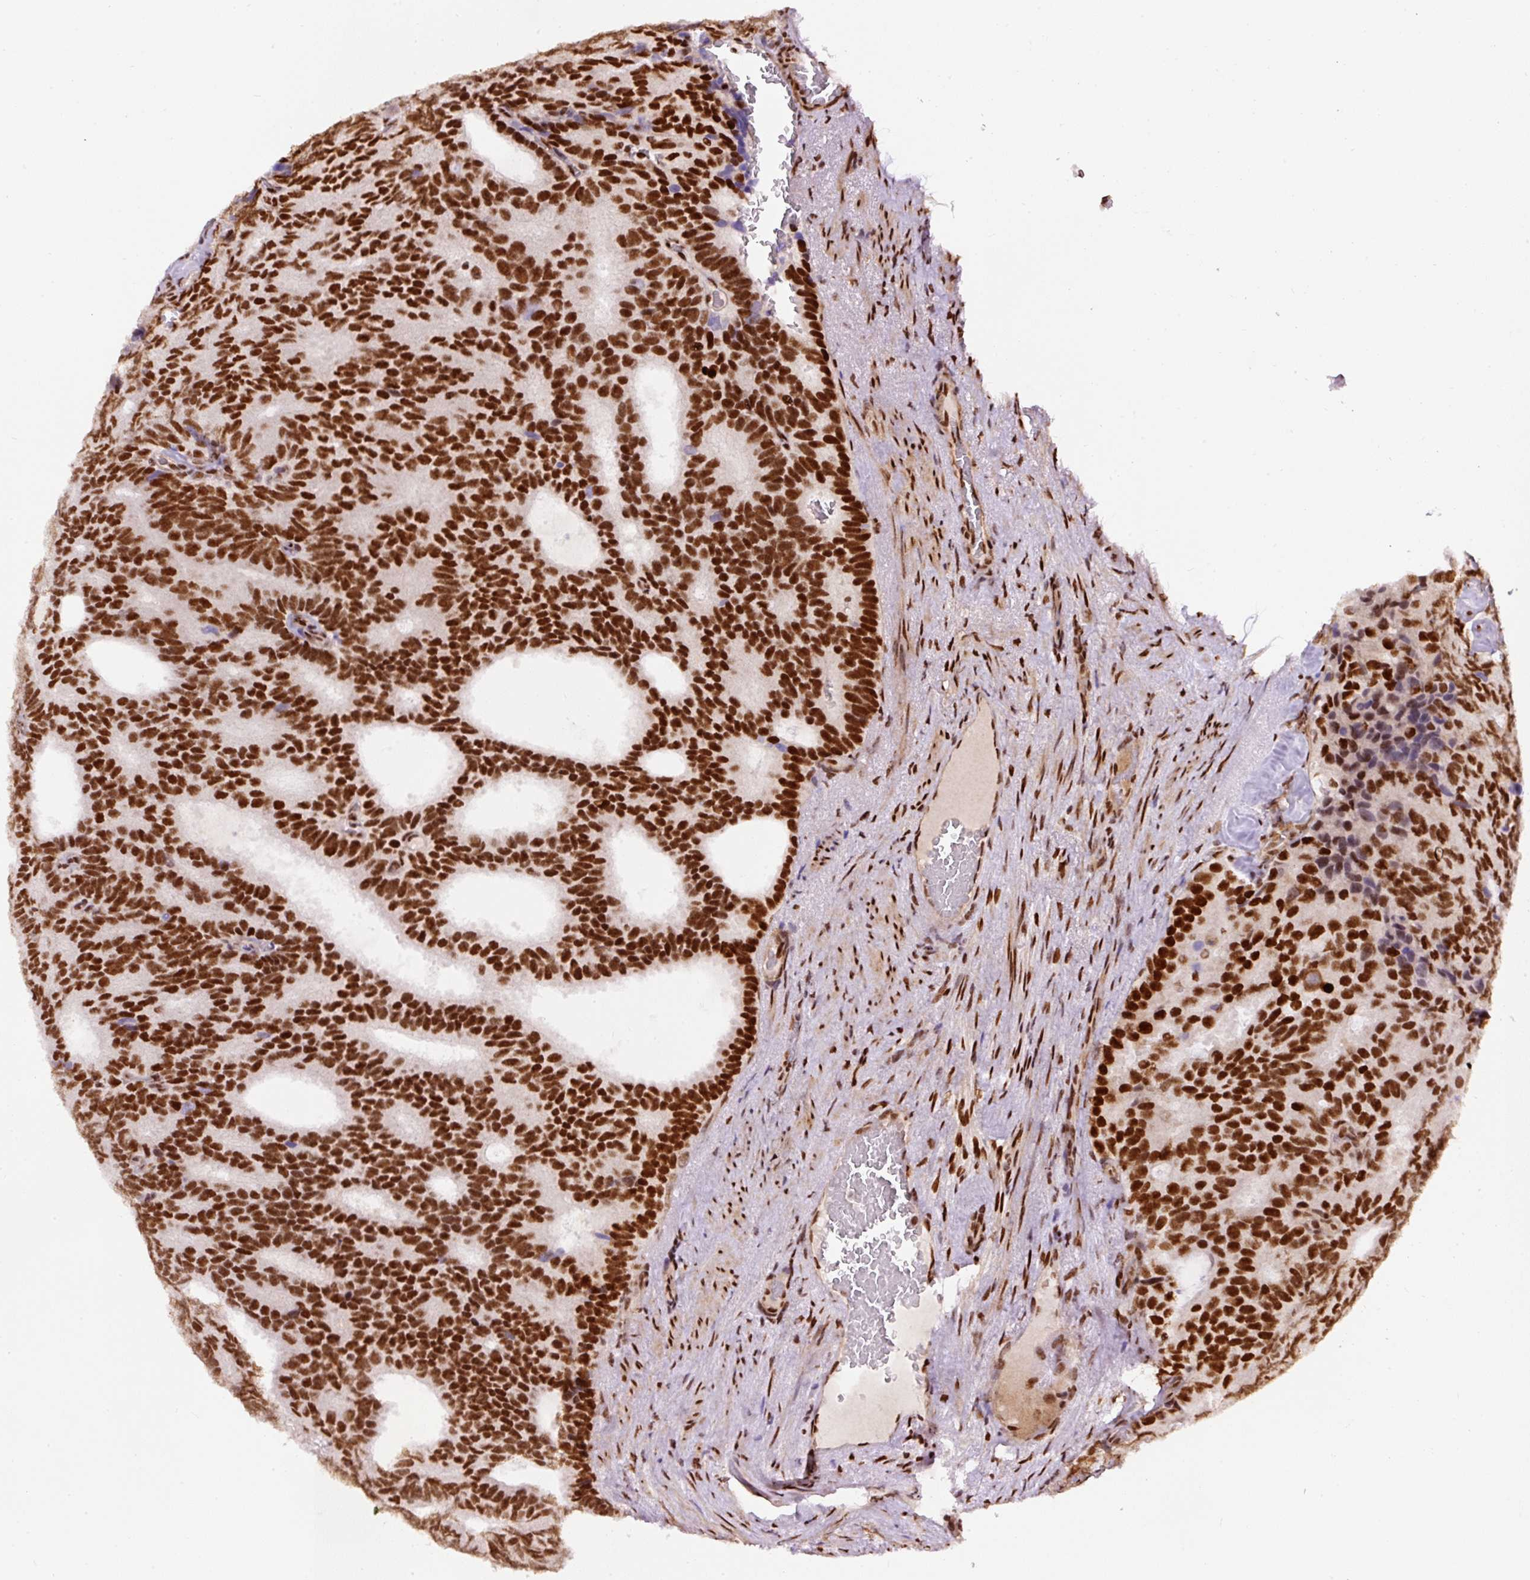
{"staining": {"intensity": "strong", "quantity": ">75%", "location": "nuclear"}, "tissue": "prostate cancer", "cell_type": "Tumor cells", "image_type": "cancer", "snomed": [{"axis": "morphology", "description": "Adenocarcinoma, Low grade"}, {"axis": "topography", "description": "Prostate"}], "caption": "Prostate cancer stained for a protein (brown) demonstrates strong nuclear positive expression in approximately >75% of tumor cells.", "gene": "HNRNPC", "patient": {"sex": "male", "age": 71}}